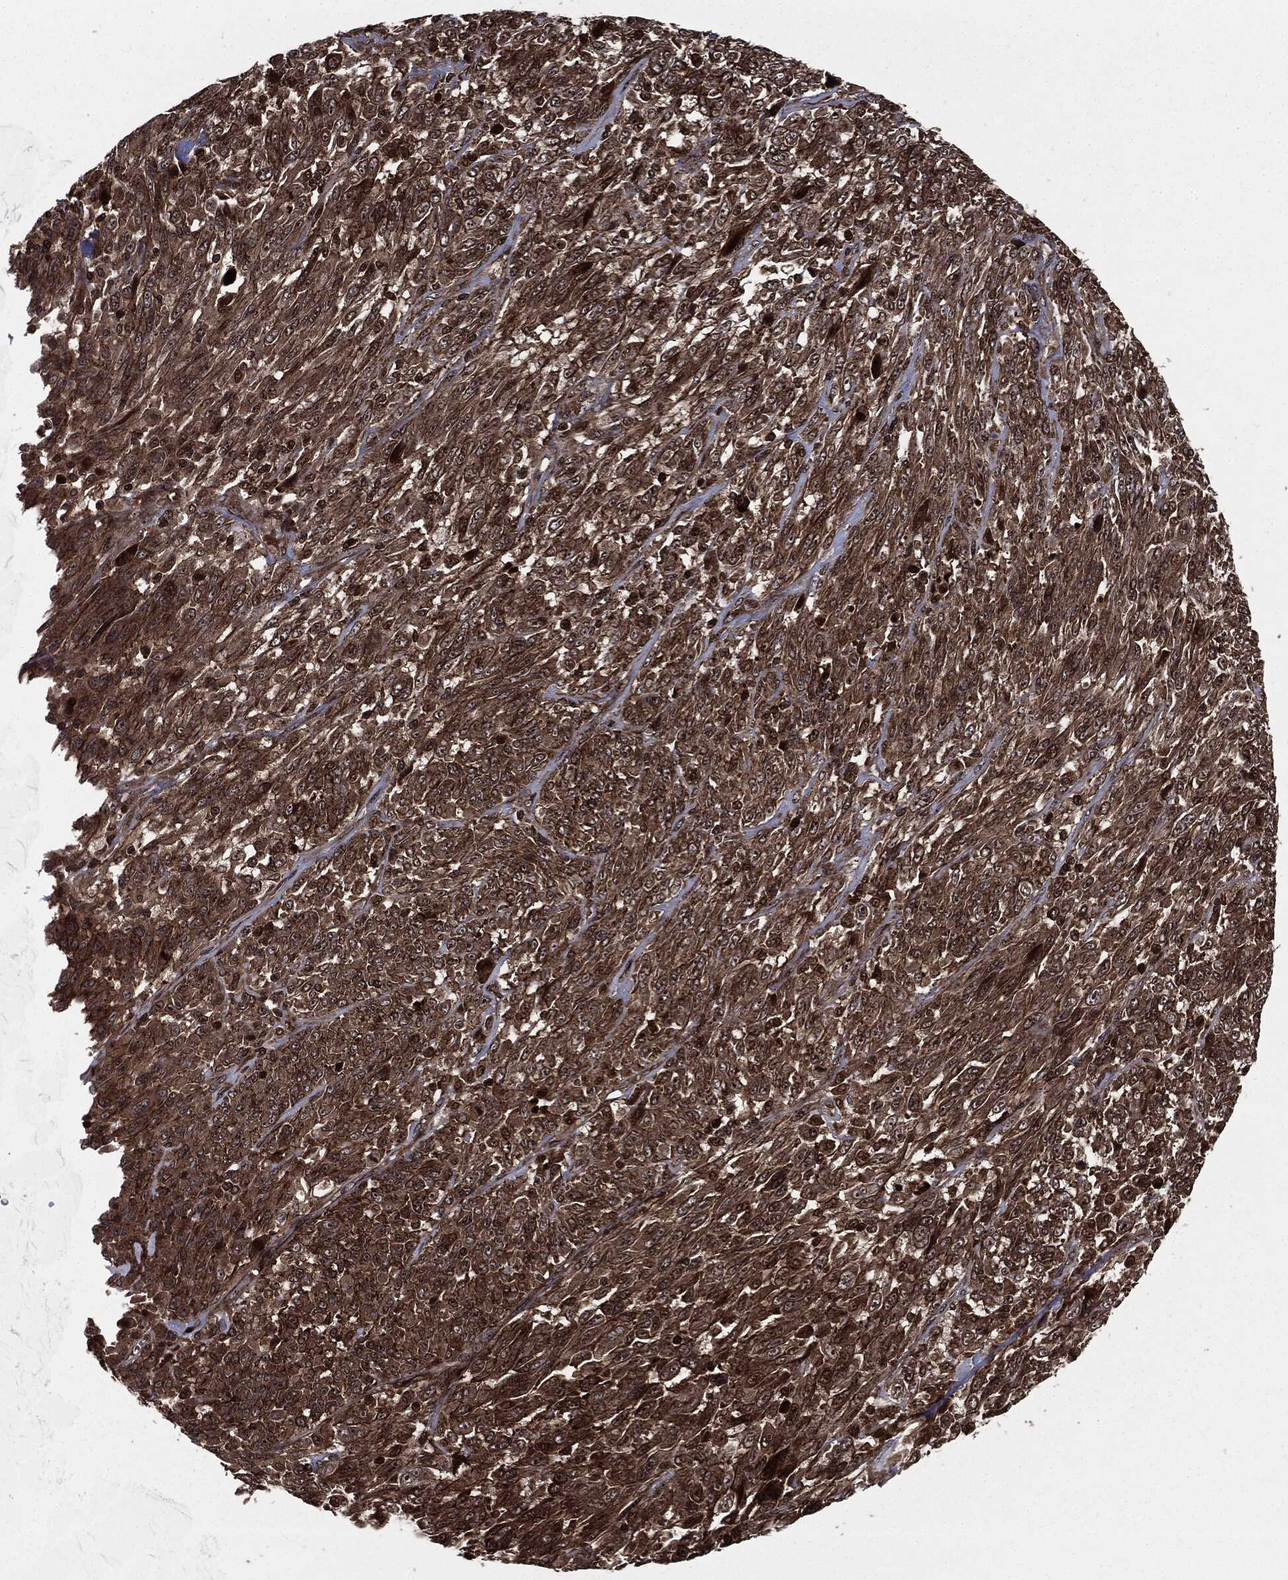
{"staining": {"intensity": "strong", "quantity": ">75%", "location": "cytoplasmic/membranous"}, "tissue": "melanoma", "cell_type": "Tumor cells", "image_type": "cancer", "snomed": [{"axis": "morphology", "description": "Malignant melanoma, NOS"}, {"axis": "topography", "description": "Skin"}], "caption": "Protein expression analysis of human malignant melanoma reveals strong cytoplasmic/membranous expression in approximately >75% of tumor cells.", "gene": "CARD6", "patient": {"sex": "female", "age": 91}}